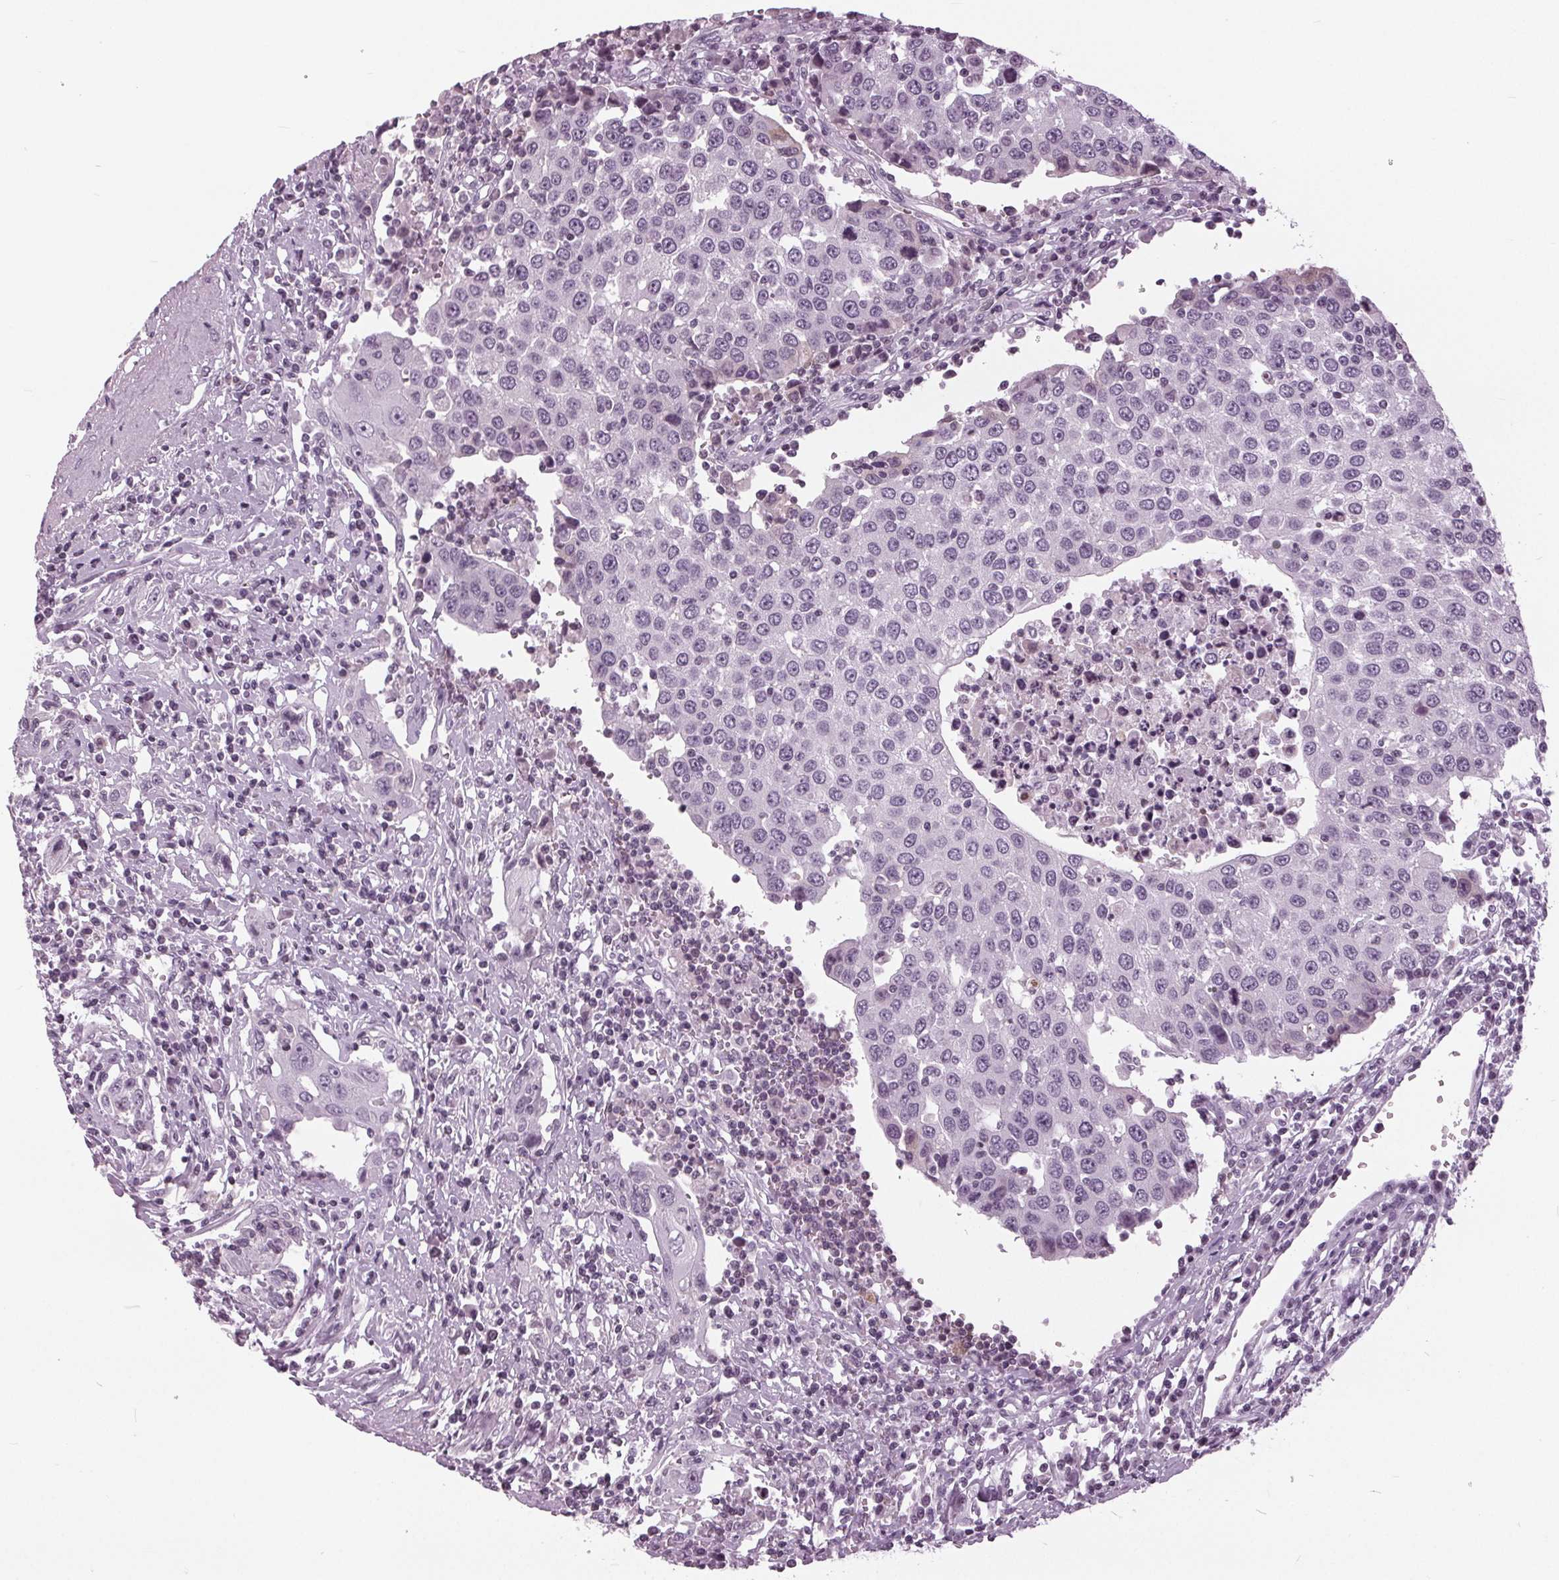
{"staining": {"intensity": "negative", "quantity": "none", "location": "none"}, "tissue": "urothelial cancer", "cell_type": "Tumor cells", "image_type": "cancer", "snomed": [{"axis": "morphology", "description": "Urothelial carcinoma, High grade"}, {"axis": "topography", "description": "Urinary bladder"}], "caption": "This is a histopathology image of immunohistochemistry staining of high-grade urothelial carcinoma, which shows no positivity in tumor cells.", "gene": "SLC9A4", "patient": {"sex": "female", "age": 85}}